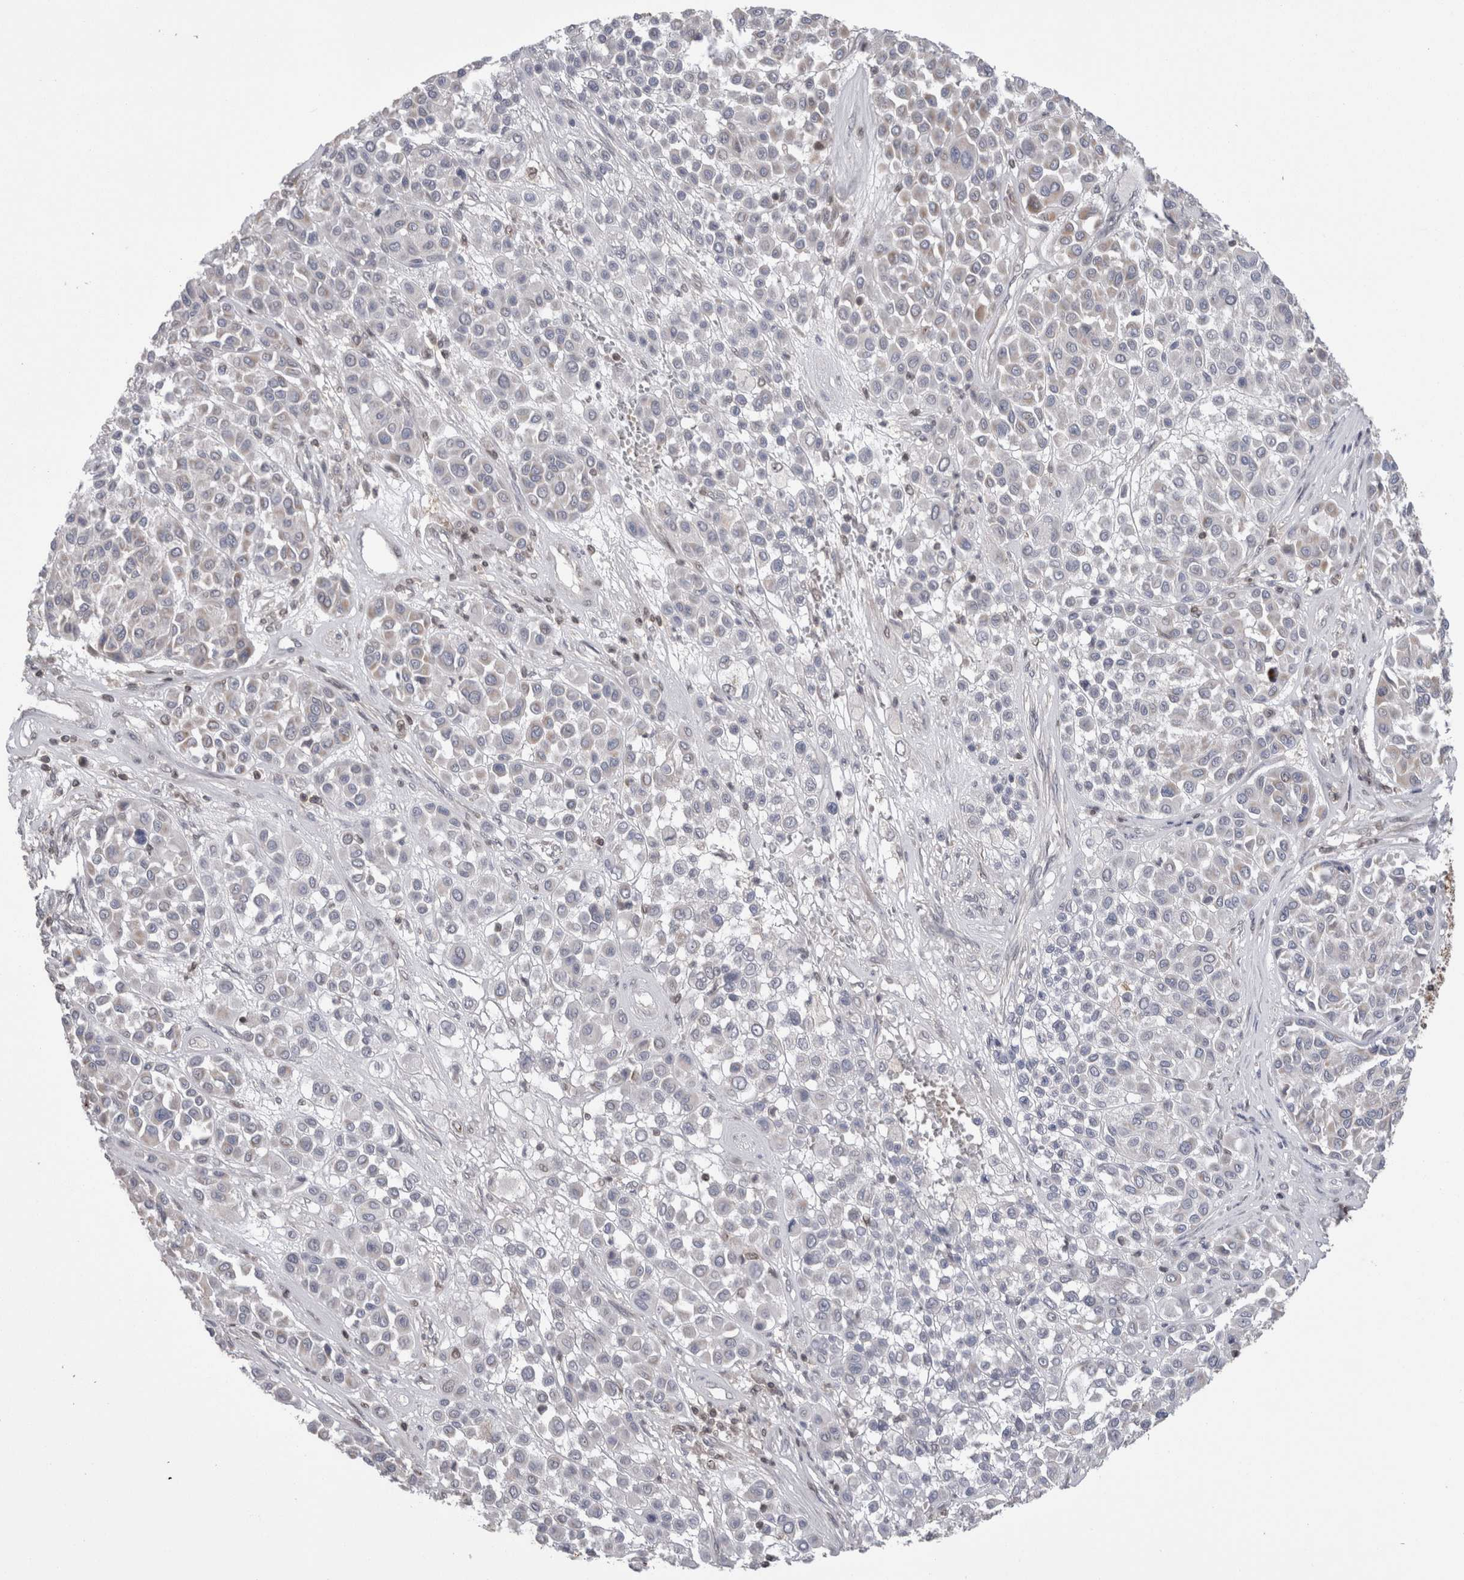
{"staining": {"intensity": "negative", "quantity": "none", "location": "none"}, "tissue": "melanoma", "cell_type": "Tumor cells", "image_type": "cancer", "snomed": [{"axis": "morphology", "description": "Malignant melanoma, Metastatic site"}, {"axis": "topography", "description": "Soft tissue"}], "caption": "Malignant melanoma (metastatic site) stained for a protein using IHC reveals no expression tumor cells.", "gene": "DARS2", "patient": {"sex": "male", "age": 41}}